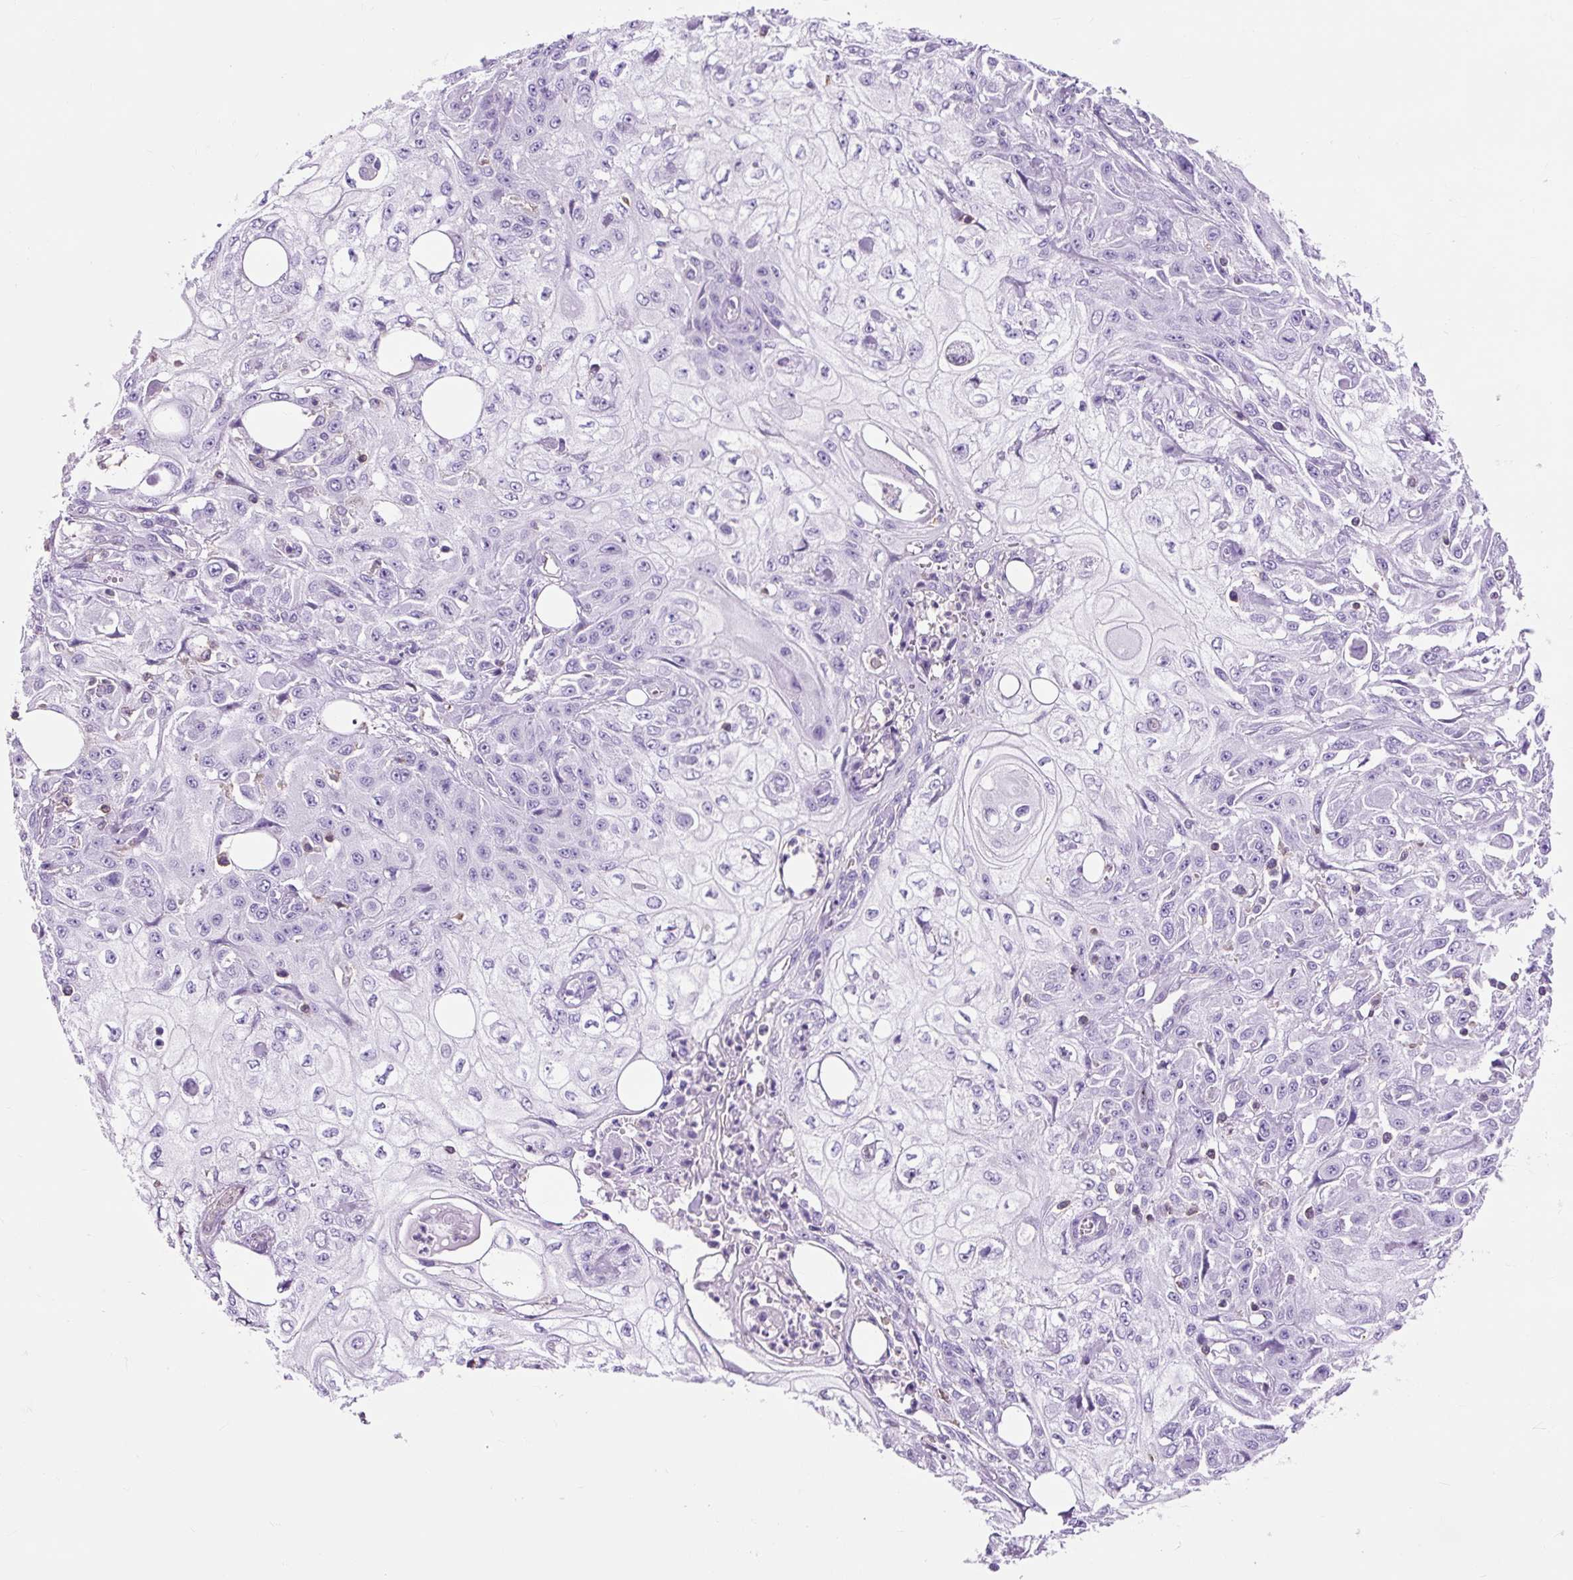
{"staining": {"intensity": "negative", "quantity": "none", "location": "none"}, "tissue": "skin cancer", "cell_type": "Tumor cells", "image_type": "cancer", "snomed": [{"axis": "morphology", "description": "Squamous cell carcinoma, NOS"}, {"axis": "morphology", "description": "Squamous cell carcinoma, metastatic, NOS"}, {"axis": "topography", "description": "Skin"}, {"axis": "topography", "description": "Lymph node"}], "caption": "DAB (3,3'-diaminobenzidine) immunohistochemical staining of human skin cancer shows no significant positivity in tumor cells.", "gene": "OR10A7", "patient": {"sex": "male", "age": 75}}